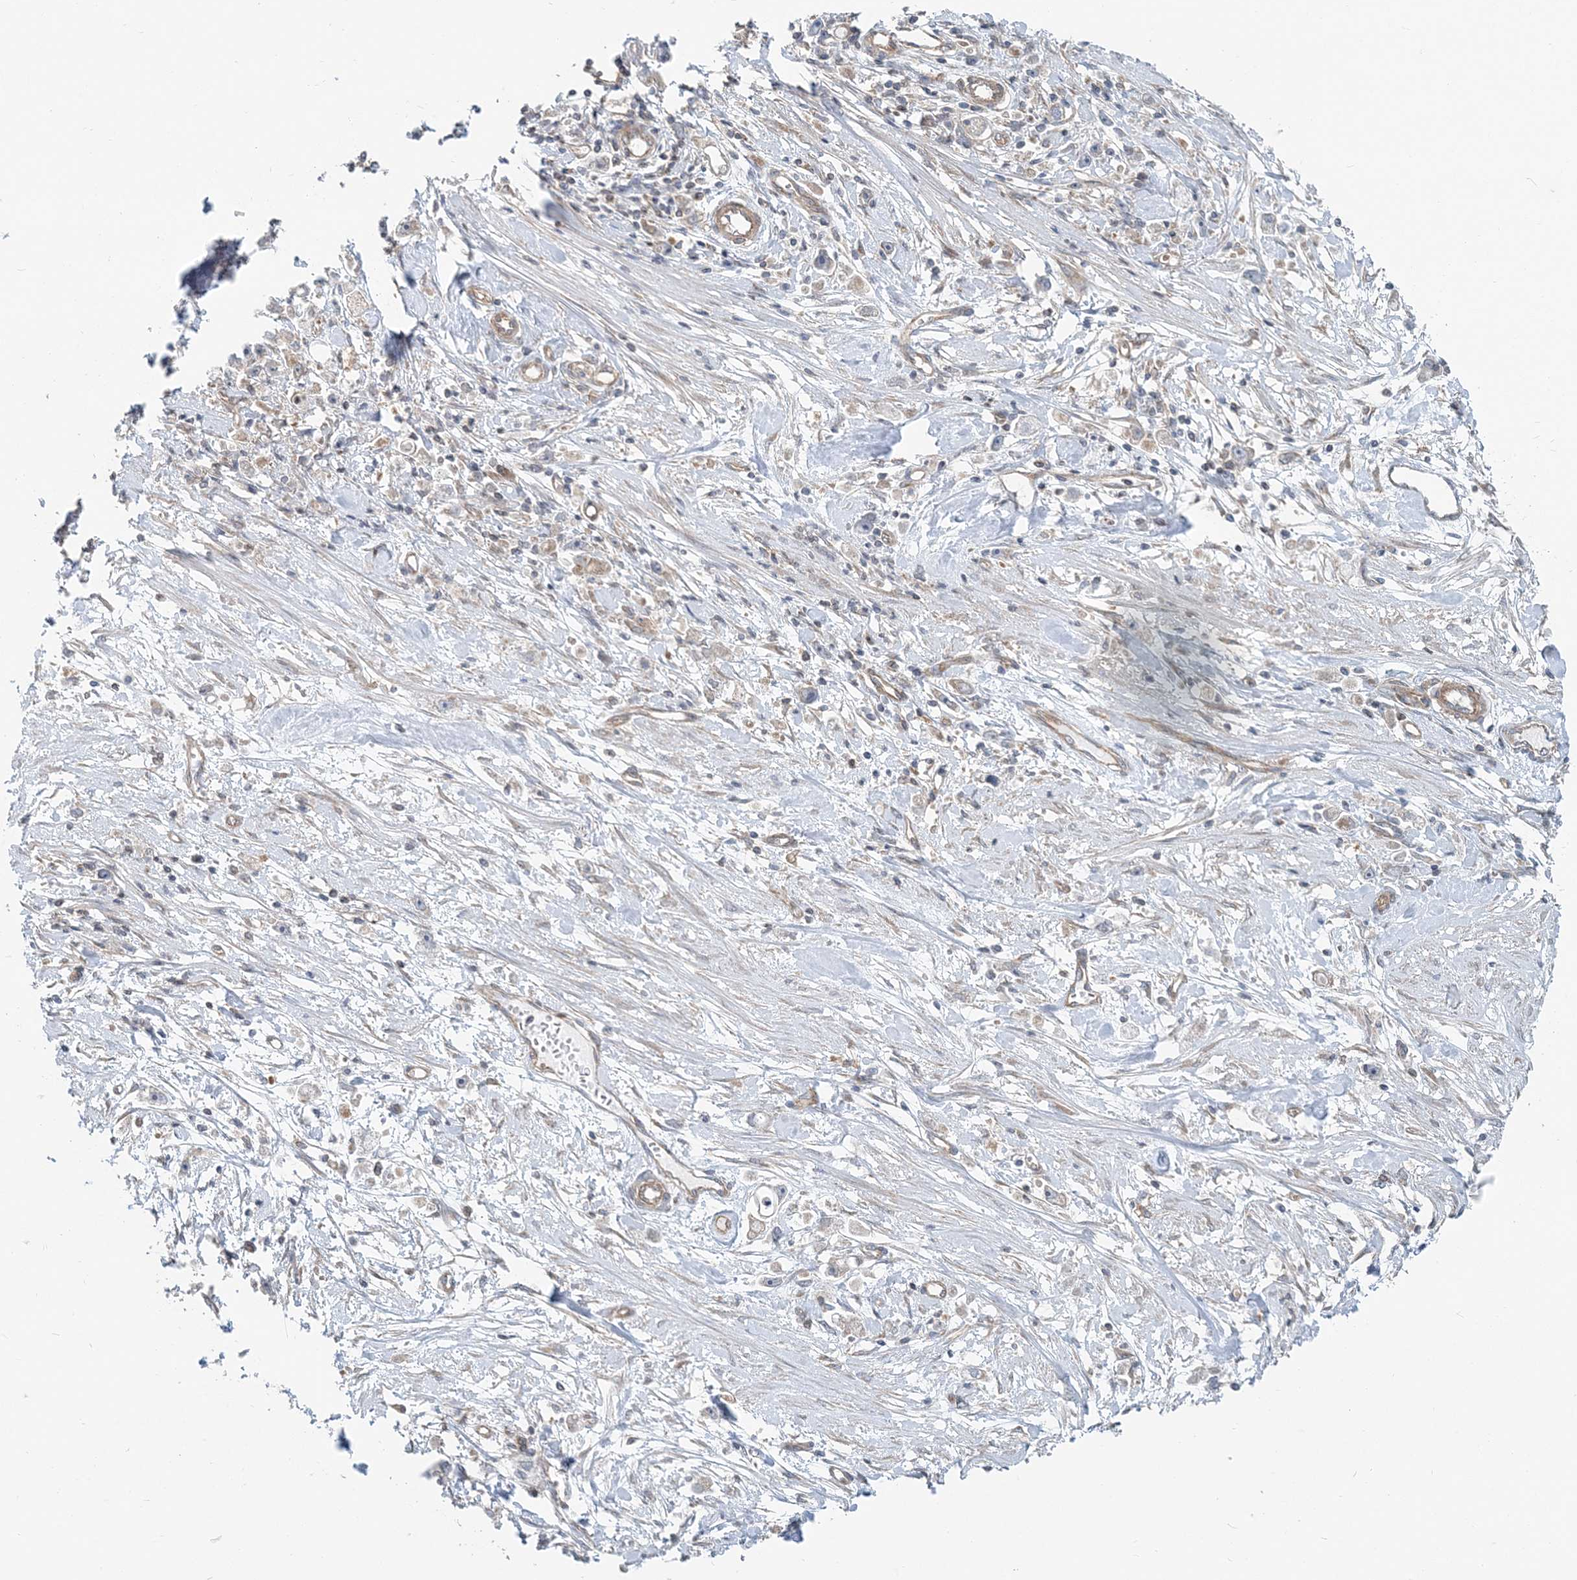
{"staining": {"intensity": "weak", "quantity": "<25%", "location": "cytoplasmic/membranous"}, "tissue": "stomach cancer", "cell_type": "Tumor cells", "image_type": "cancer", "snomed": [{"axis": "morphology", "description": "Adenocarcinoma, NOS"}, {"axis": "topography", "description": "Stomach"}], "caption": "The histopathology image exhibits no significant positivity in tumor cells of stomach cancer (adenocarcinoma).", "gene": "MOB4", "patient": {"sex": "female", "age": 59}}